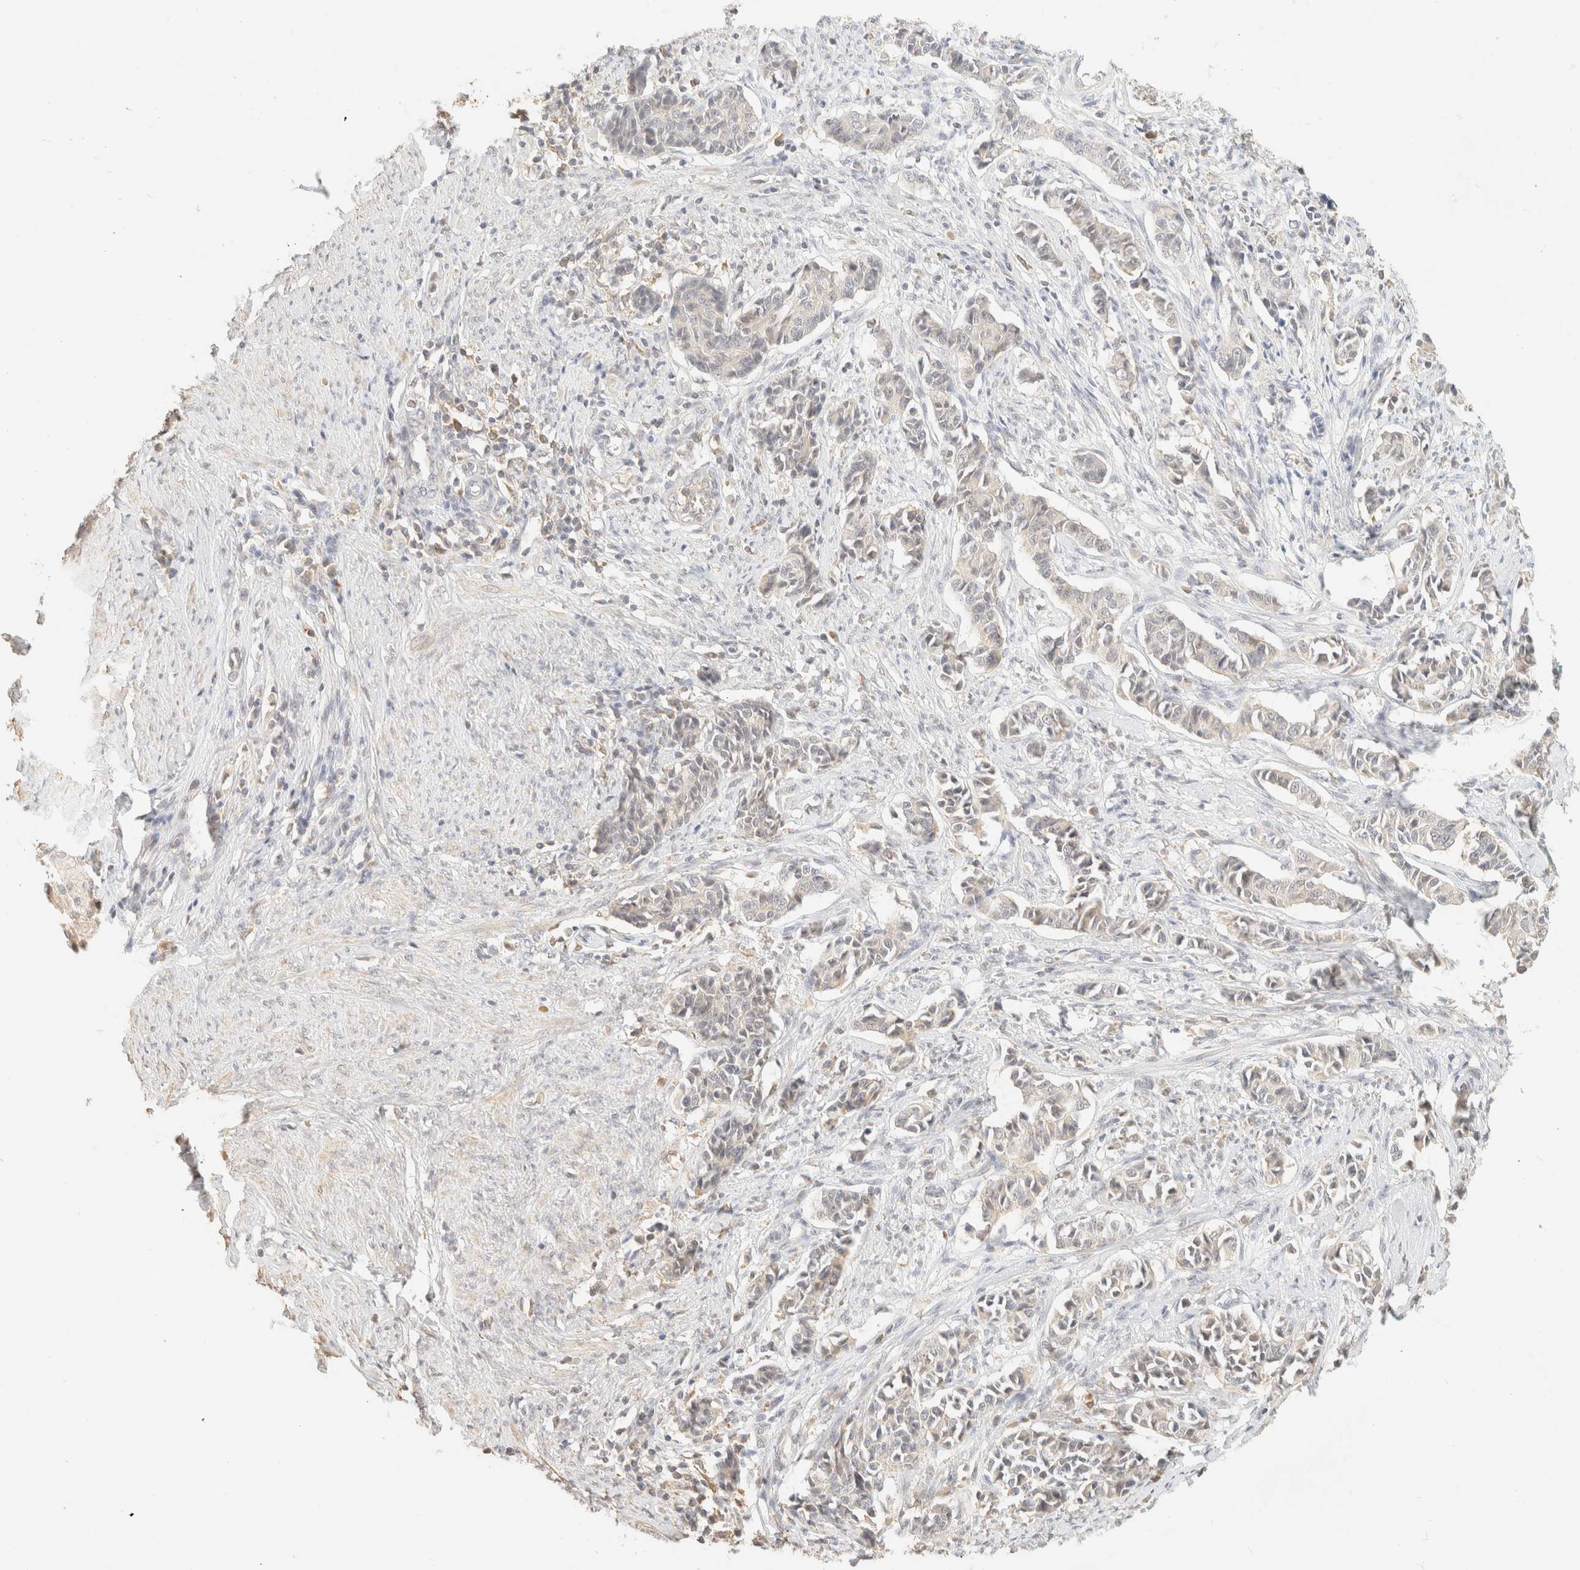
{"staining": {"intensity": "negative", "quantity": "none", "location": "none"}, "tissue": "cervical cancer", "cell_type": "Tumor cells", "image_type": "cancer", "snomed": [{"axis": "morphology", "description": "Normal tissue, NOS"}, {"axis": "morphology", "description": "Squamous cell carcinoma, NOS"}, {"axis": "topography", "description": "Cervix"}], "caption": "DAB (3,3'-diaminobenzidine) immunohistochemical staining of cervical squamous cell carcinoma reveals no significant staining in tumor cells.", "gene": "TIMD4", "patient": {"sex": "female", "age": 35}}